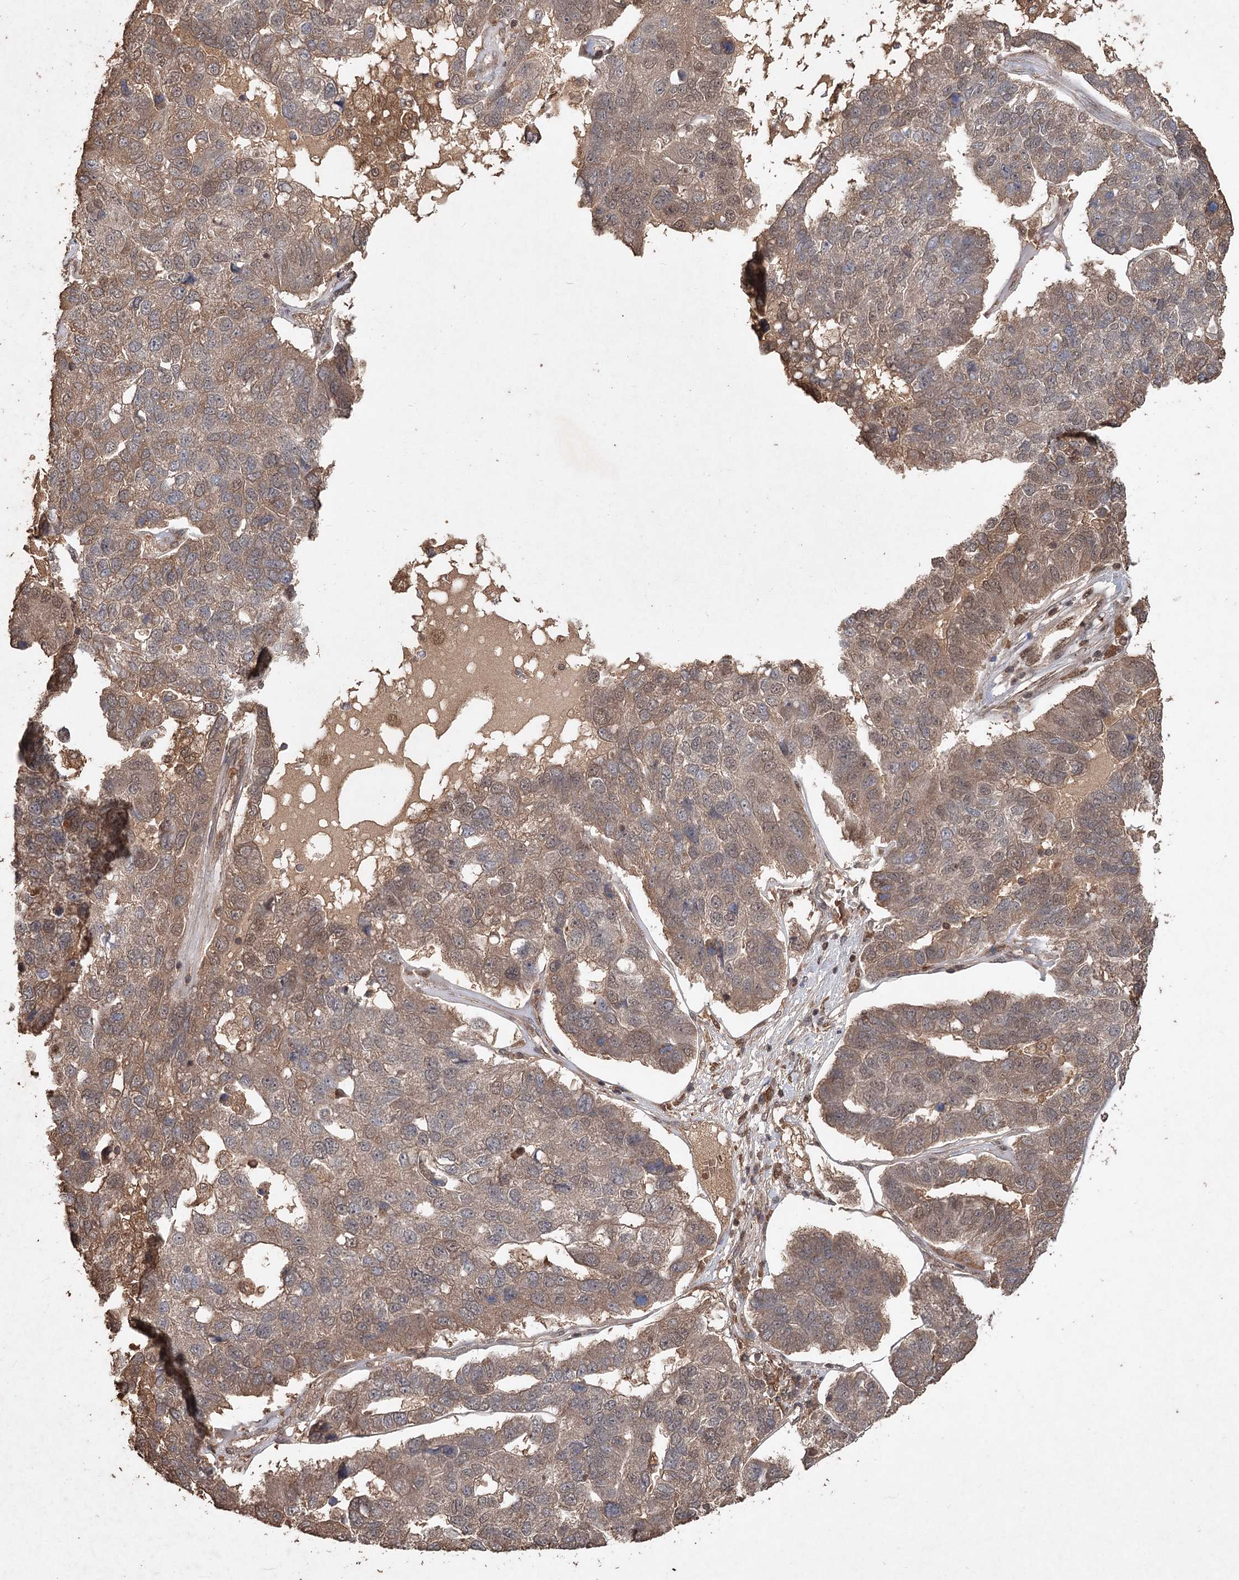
{"staining": {"intensity": "moderate", "quantity": ">75%", "location": "cytoplasmic/membranous,nuclear"}, "tissue": "pancreatic cancer", "cell_type": "Tumor cells", "image_type": "cancer", "snomed": [{"axis": "morphology", "description": "Adenocarcinoma, NOS"}, {"axis": "topography", "description": "Pancreas"}], "caption": "Moderate cytoplasmic/membranous and nuclear positivity is appreciated in about >75% of tumor cells in pancreatic cancer.", "gene": "FBXO7", "patient": {"sex": "female", "age": 61}}